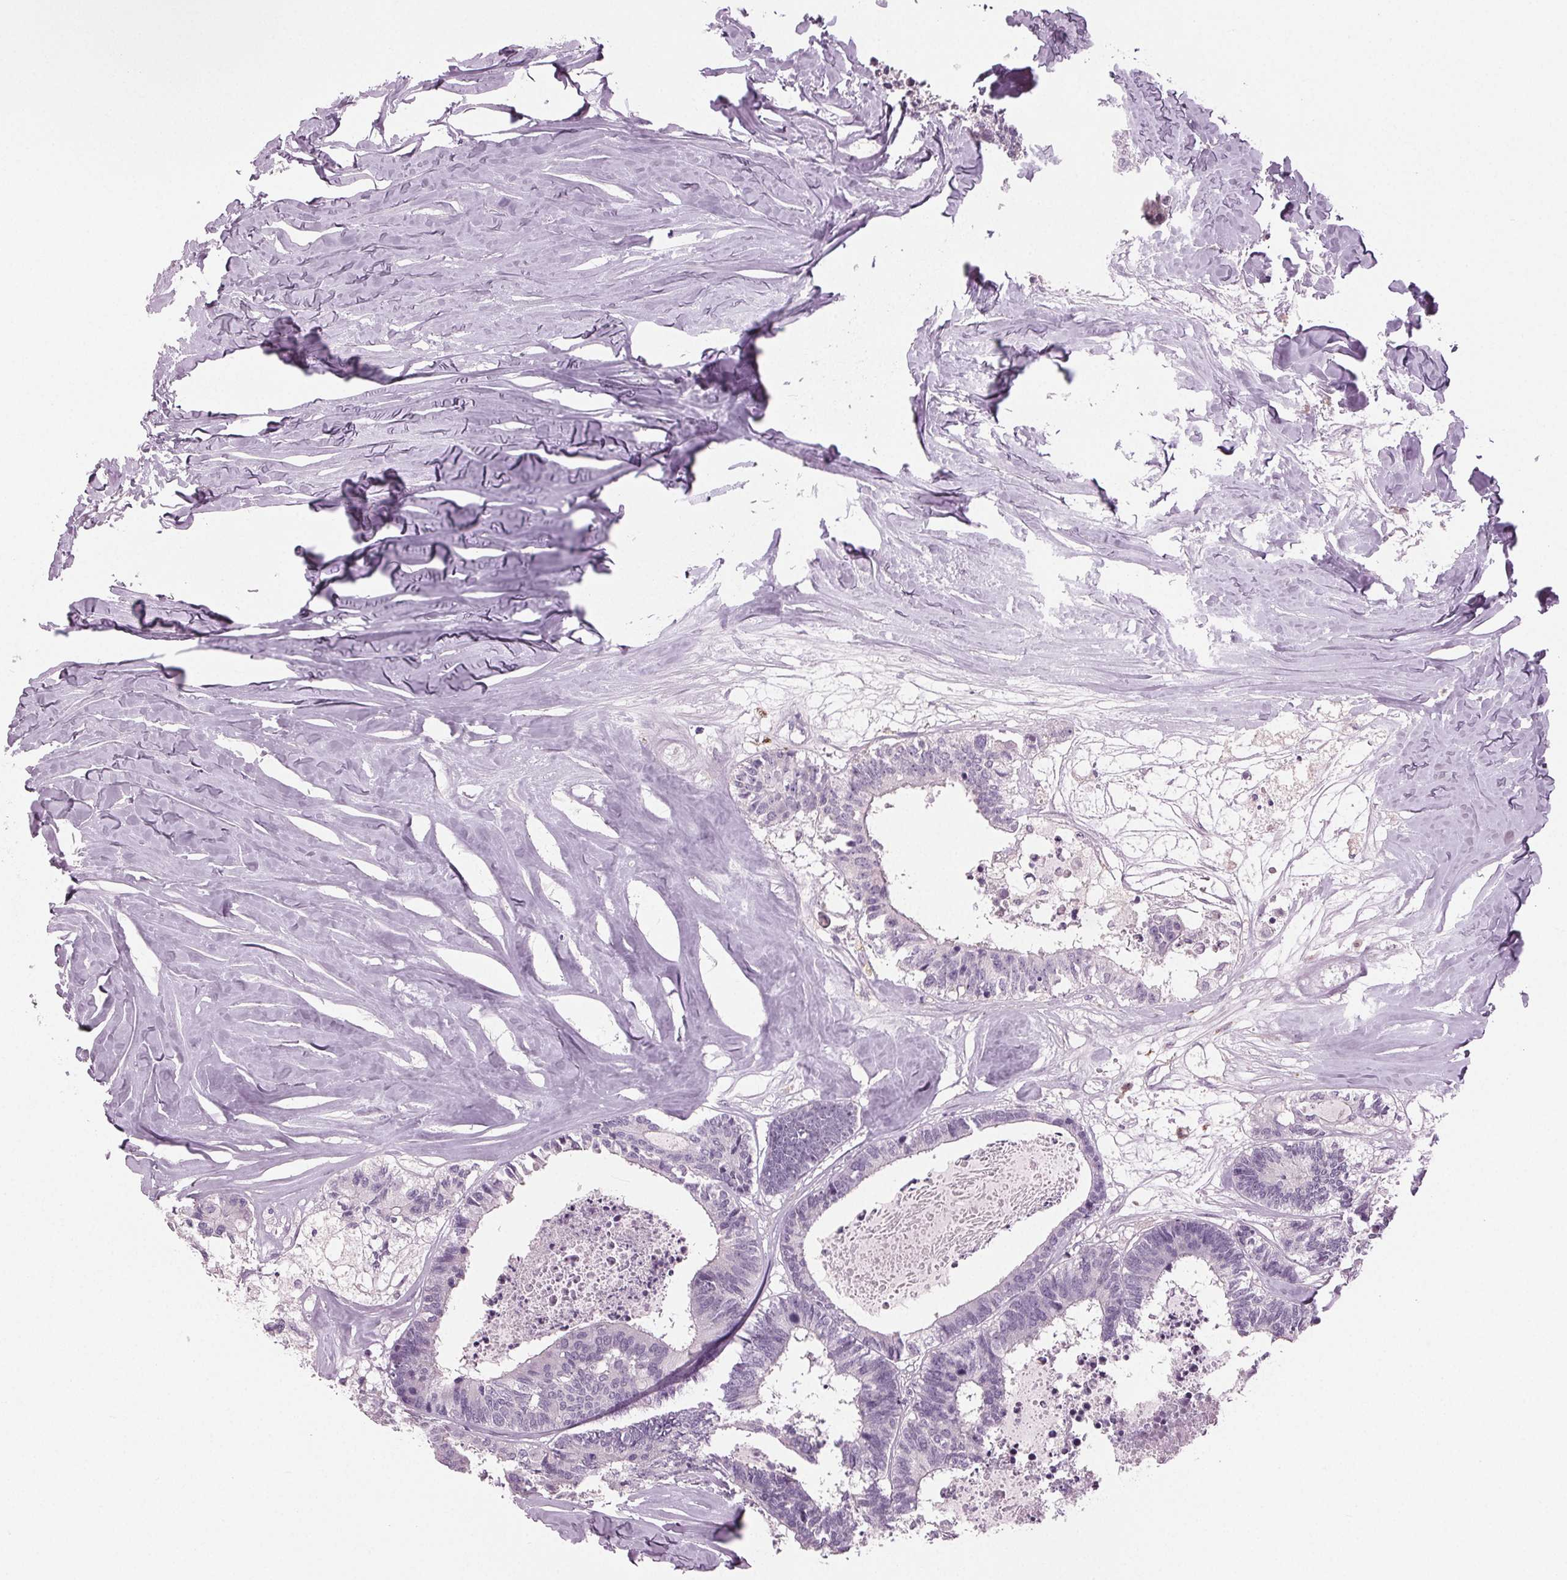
{"staining": {"intensity": "negative", "quantity": "none", "location": "none"}, "tissue": "colorectal cancer", "cell_type": "Tumor cells", "image_type": "cancer", "snomed": [{"axis": "morphology", "description": "Adenocarcinoma, NOS"}, {"axis": "topography", "description": "Colon"}, {"axis": "topography", "description": "Rectum"}], "caption": "Protein analysis of colorectal adenocarcinoma shows no significant expression in tumor cells. (Brightfield microscopy of DAB IHC at high magnification).", "gene": "DNAH12", "patient": {"sex": "male", "age": 57}}